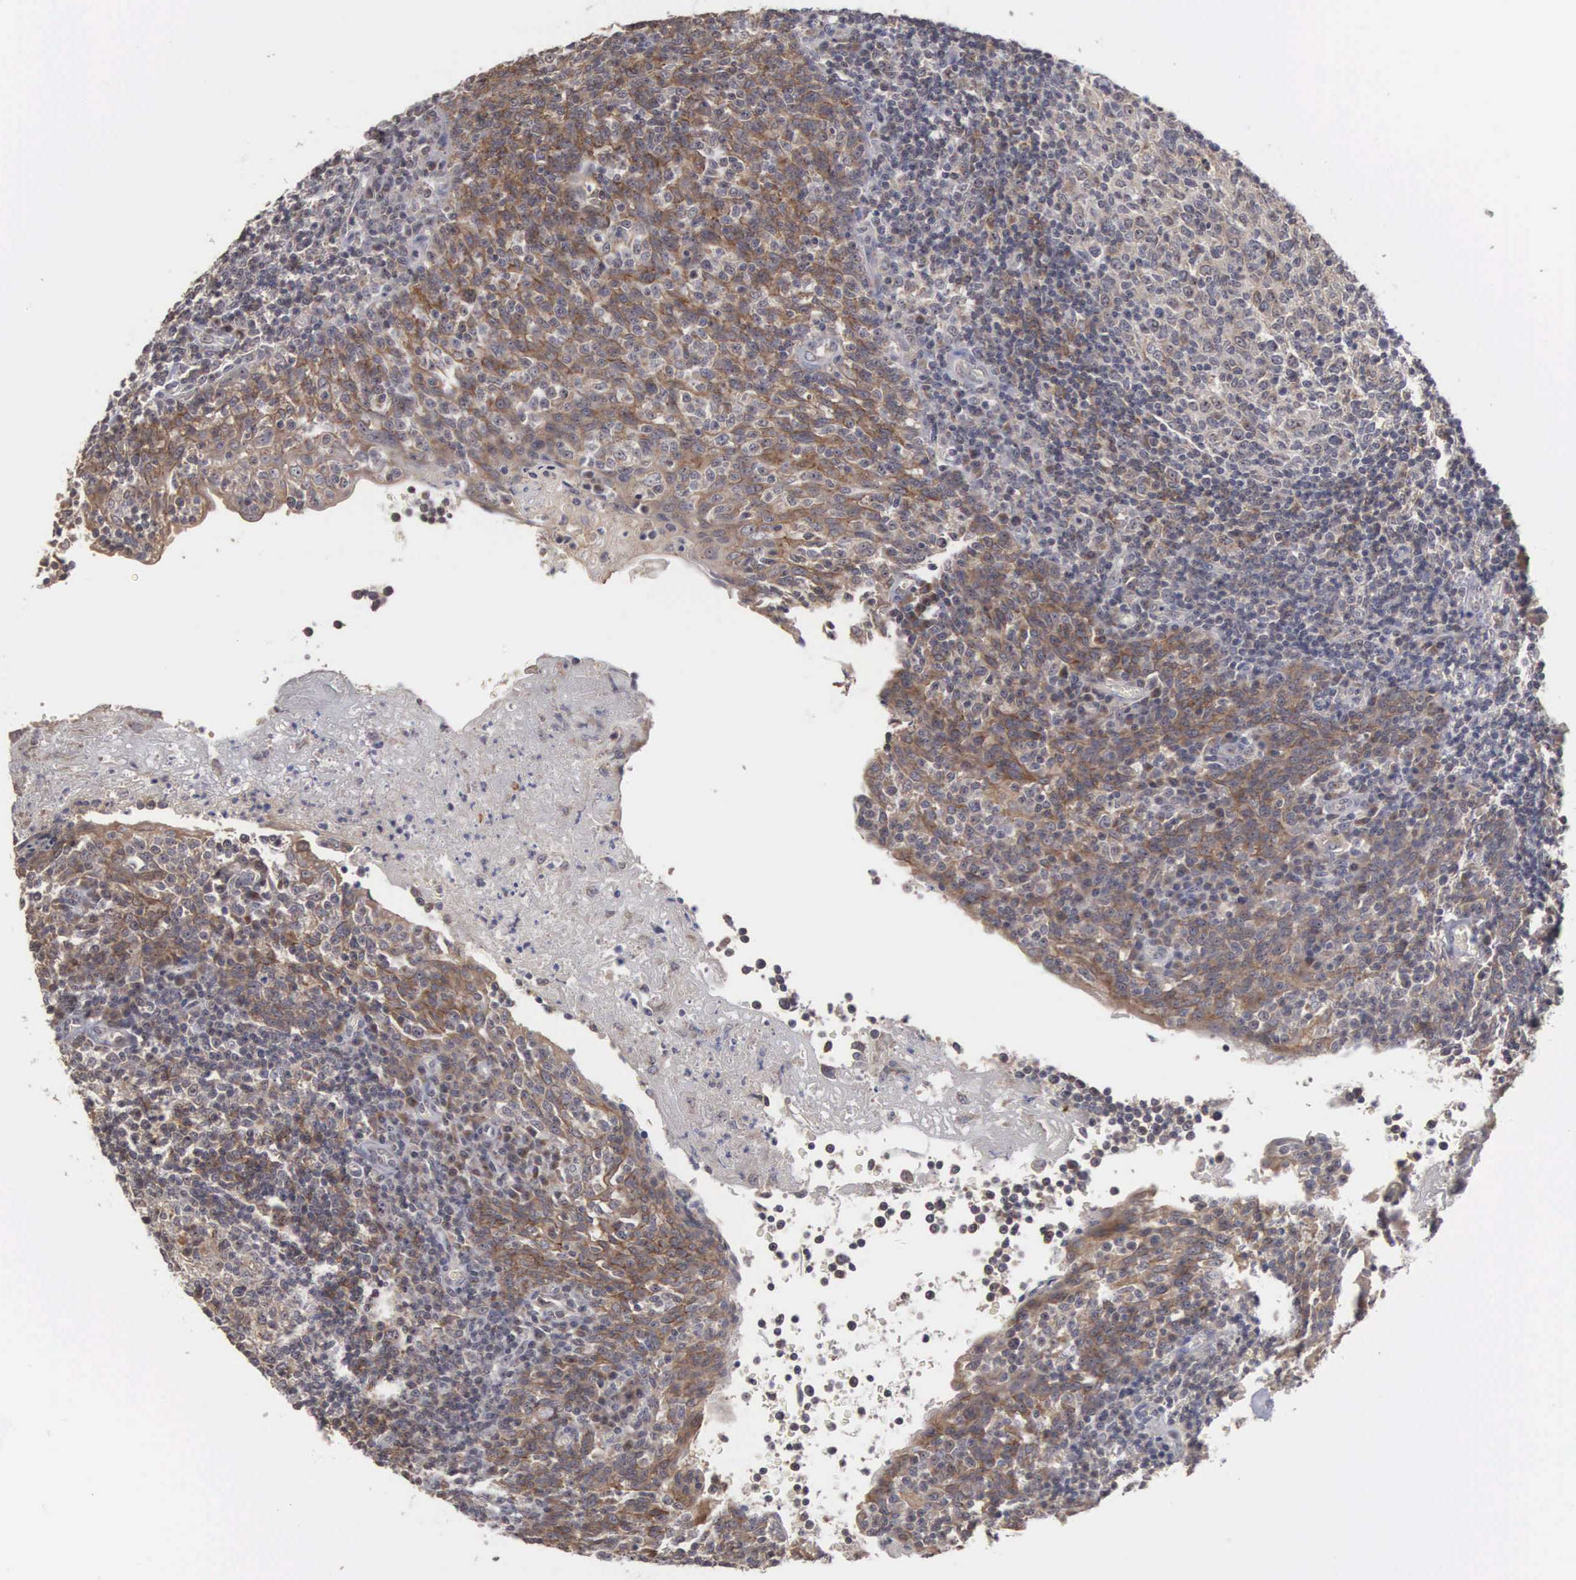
{"staining": {"intensity": "weak", "quantity": "<25%", "location": "cytoplasmic/membranous"}, "tissue": "tonsil", "cell_type": "Germinal center cells", "image_type": "normal", "snomed": [{"axis": "morphology", "description": "Normal tissue, NOS"}, {"axis": "topography", "description": "Tonsil"}], "caption": "This is a histopathology image of immunohistochemistry staining of unremarkable tonsil, which shows no positivity in germinal center cells. (DAB (3,3'-diaminobenzidine) IHC visualized using brightfield microscopy, high magnification).", "gene": "AMN", "patient": {"sex": "female", "age": 3}}